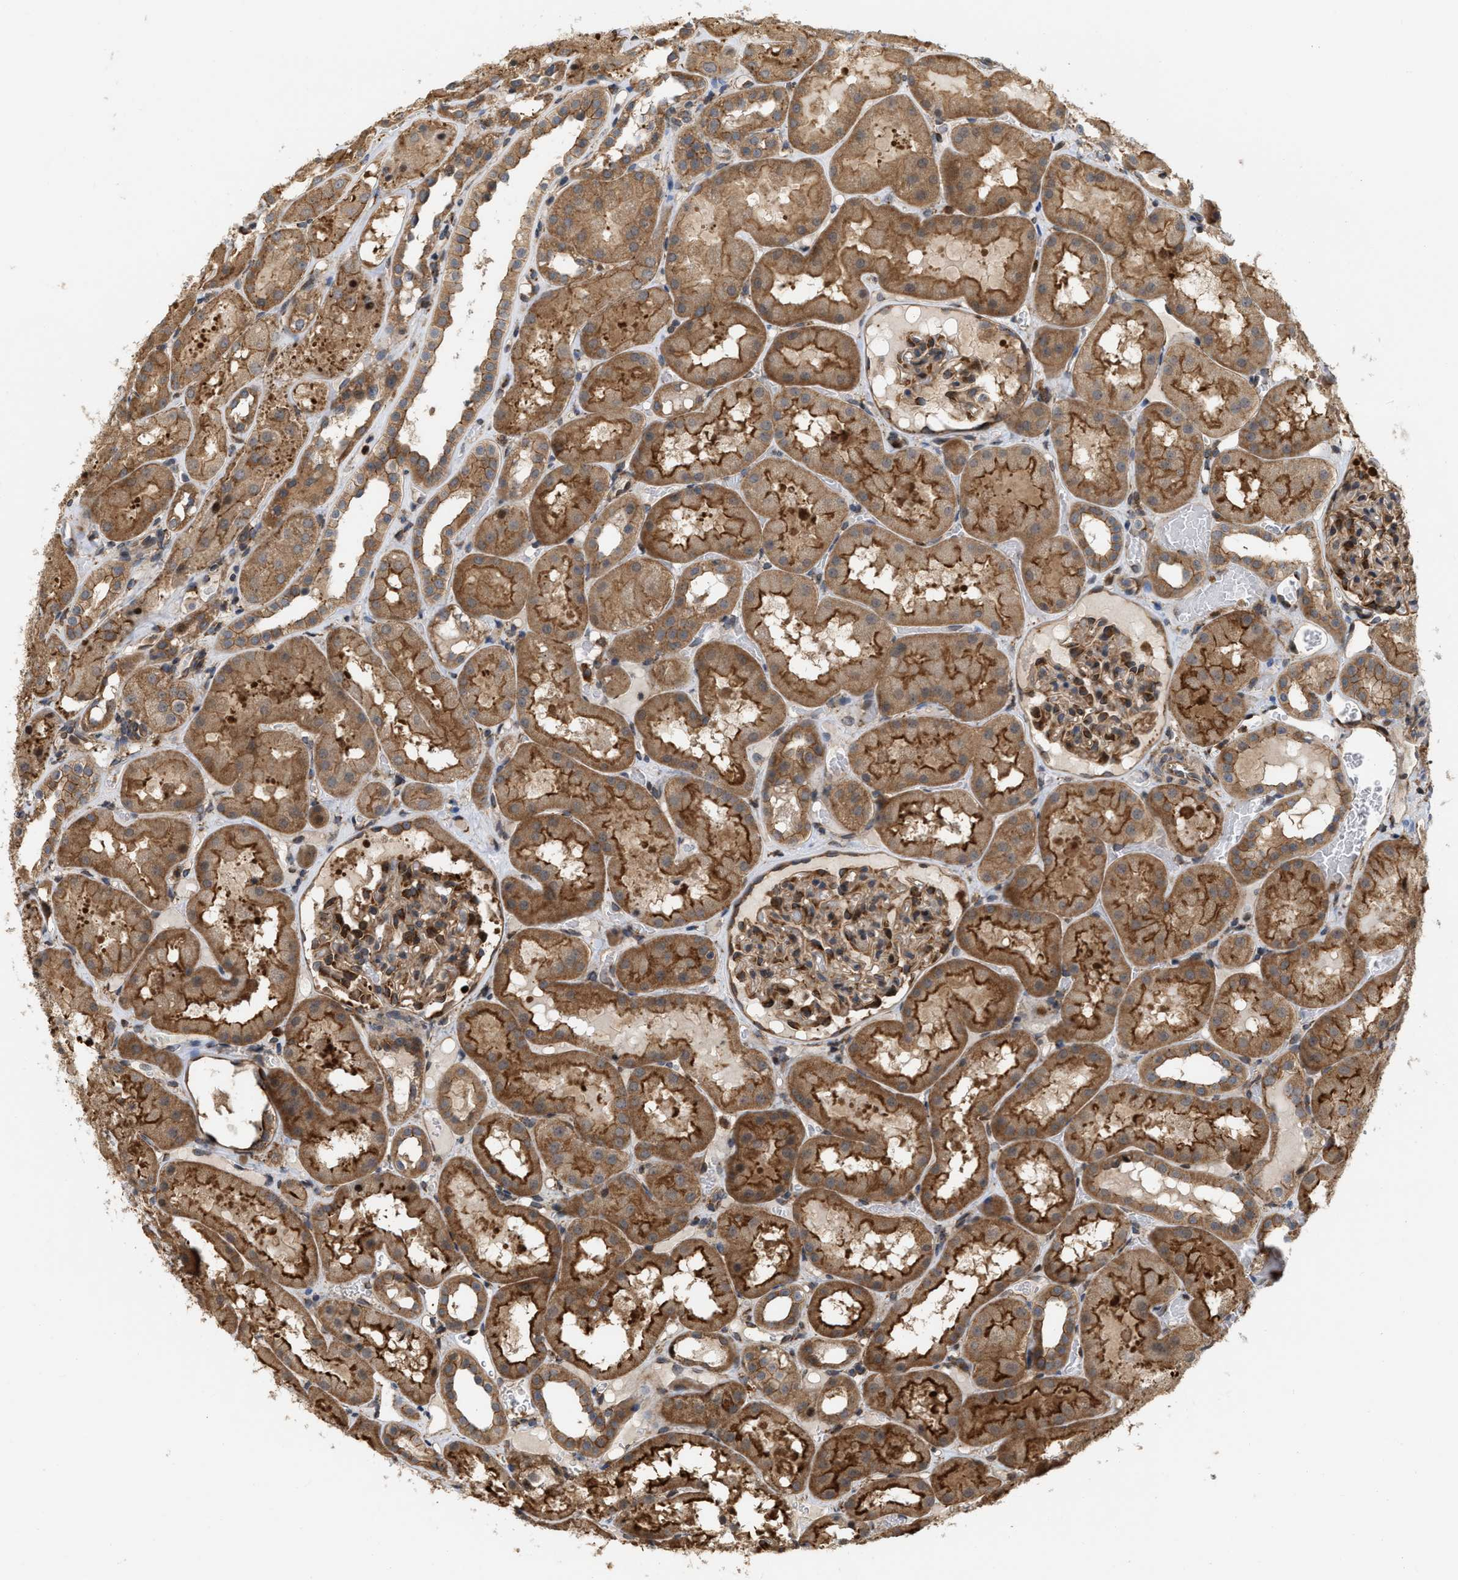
{"staining": {"intensity": "moderate", "quantity": ">75%", "location": "cytoplasmic/membranous"}, "tissue": "kidney", "cell_type": "Cells in glomeruli", "image_type": "normal", "snomed": [{"axis": "morphology", "description": "Normal tissue, NOS"}, {"axis": "topography", "description": "Kidney"}, {"axis": "topography", "description": "Urinary bladder"}], "caption": "Kidney stained for a protein displays moderate cytoplasmic/membranous positivity in cells in glomeruli. Using DAB (3,3'-diaminobenzidine) (brown) and hematoxylin (blue) stains, captured at high magnification using brightfield microscopy.", "gene": "IQCE", "patient": {"sex": "male", "age": 16}}